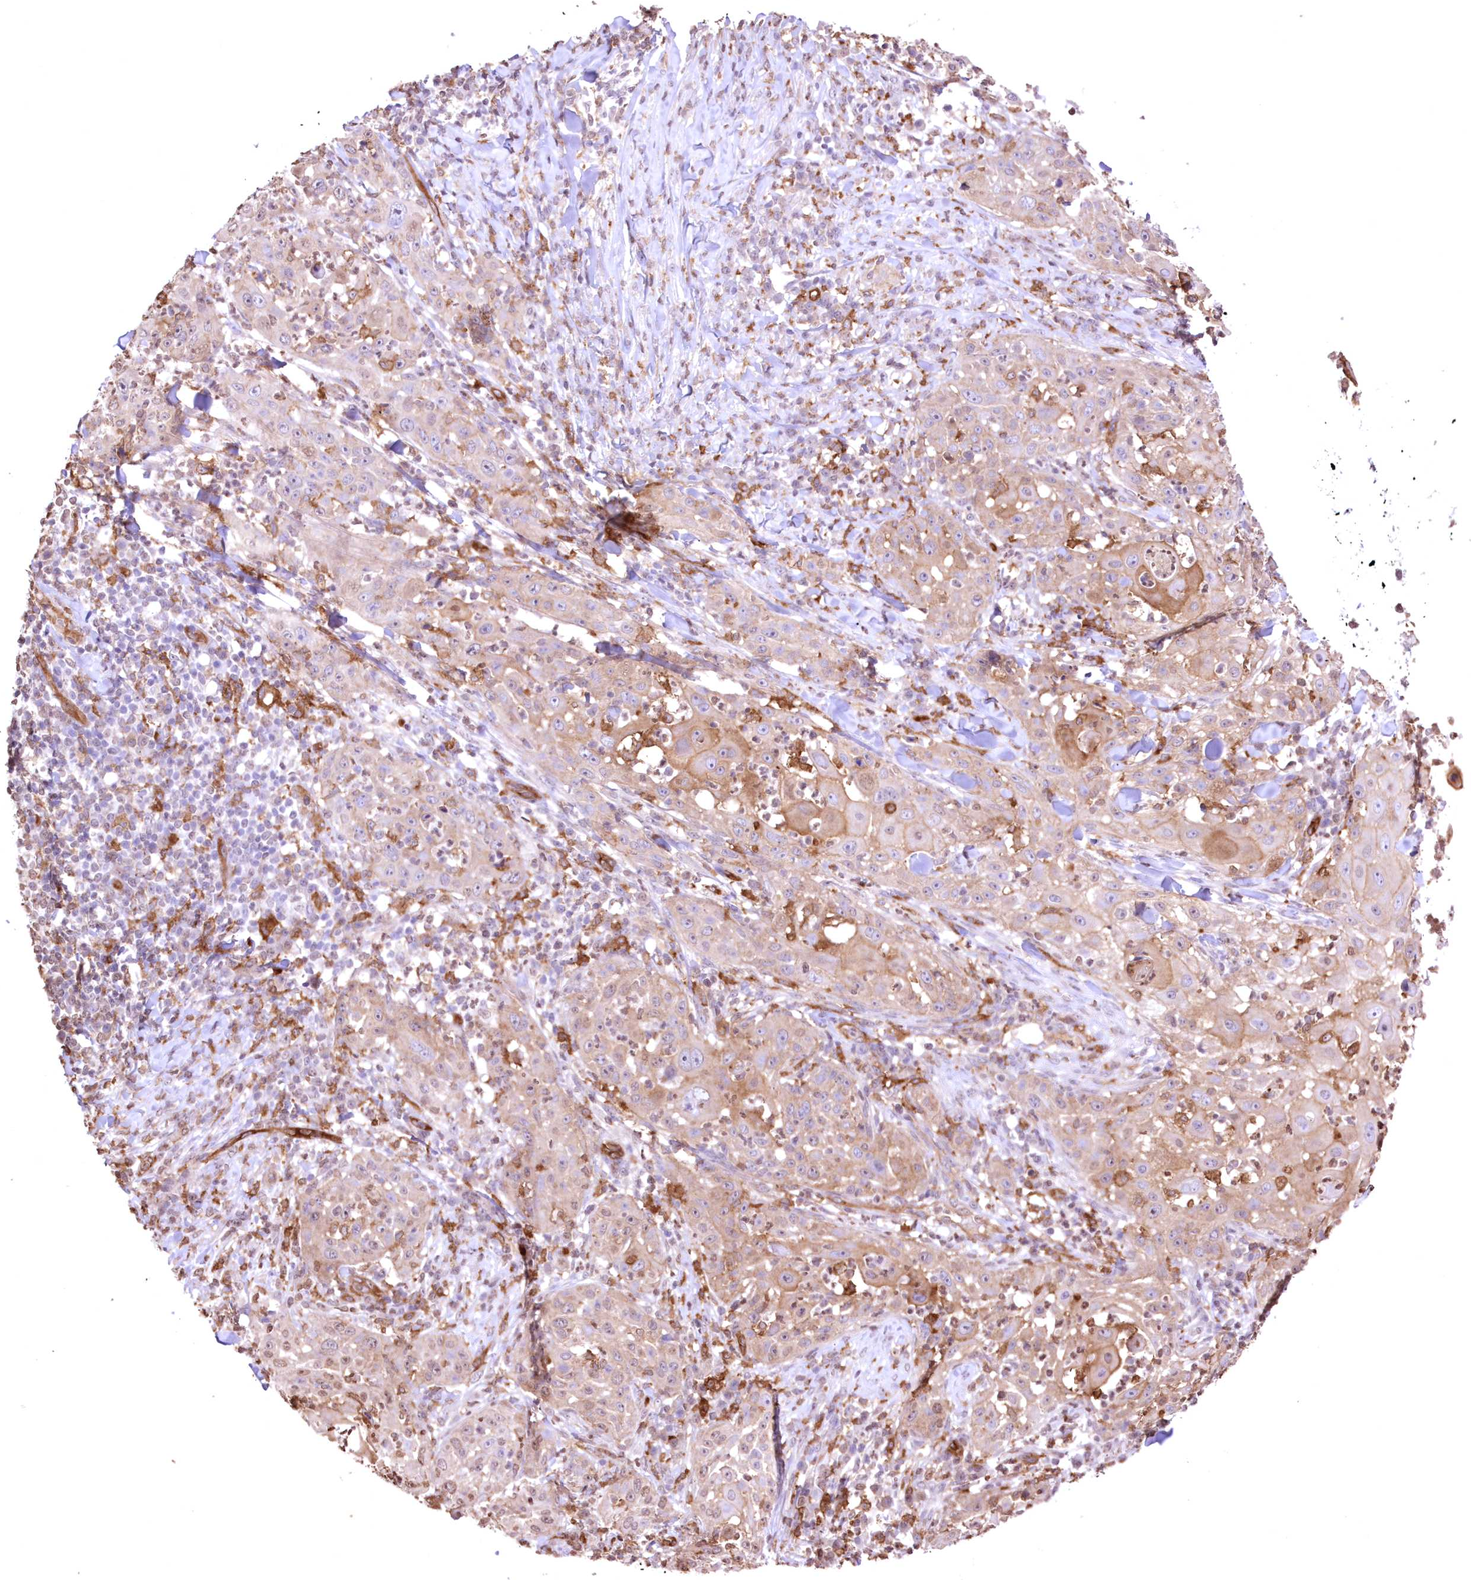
{"staining": {"intensity": "weak", "quantity": "25%-75%", "location": "cytoplasmic/membranous"}, "tissue": "skin cancer", "cell_type": "Tumor cells", "image_type": "cancer", "snomed": [{"axis": "morphology", "description": "Squamous cell carcinoma, NOS"}, {"axis": "topography", "description": "Skin"}], "caption": "Skin squamous cell carcinoma stained for a protein (brown) reveals weak cytoplasmic/membranous positive positivity in about 25%-75% of tumor cells.", "gene": "FCHO2", "patient": {"sex": "female", "age": 44}}